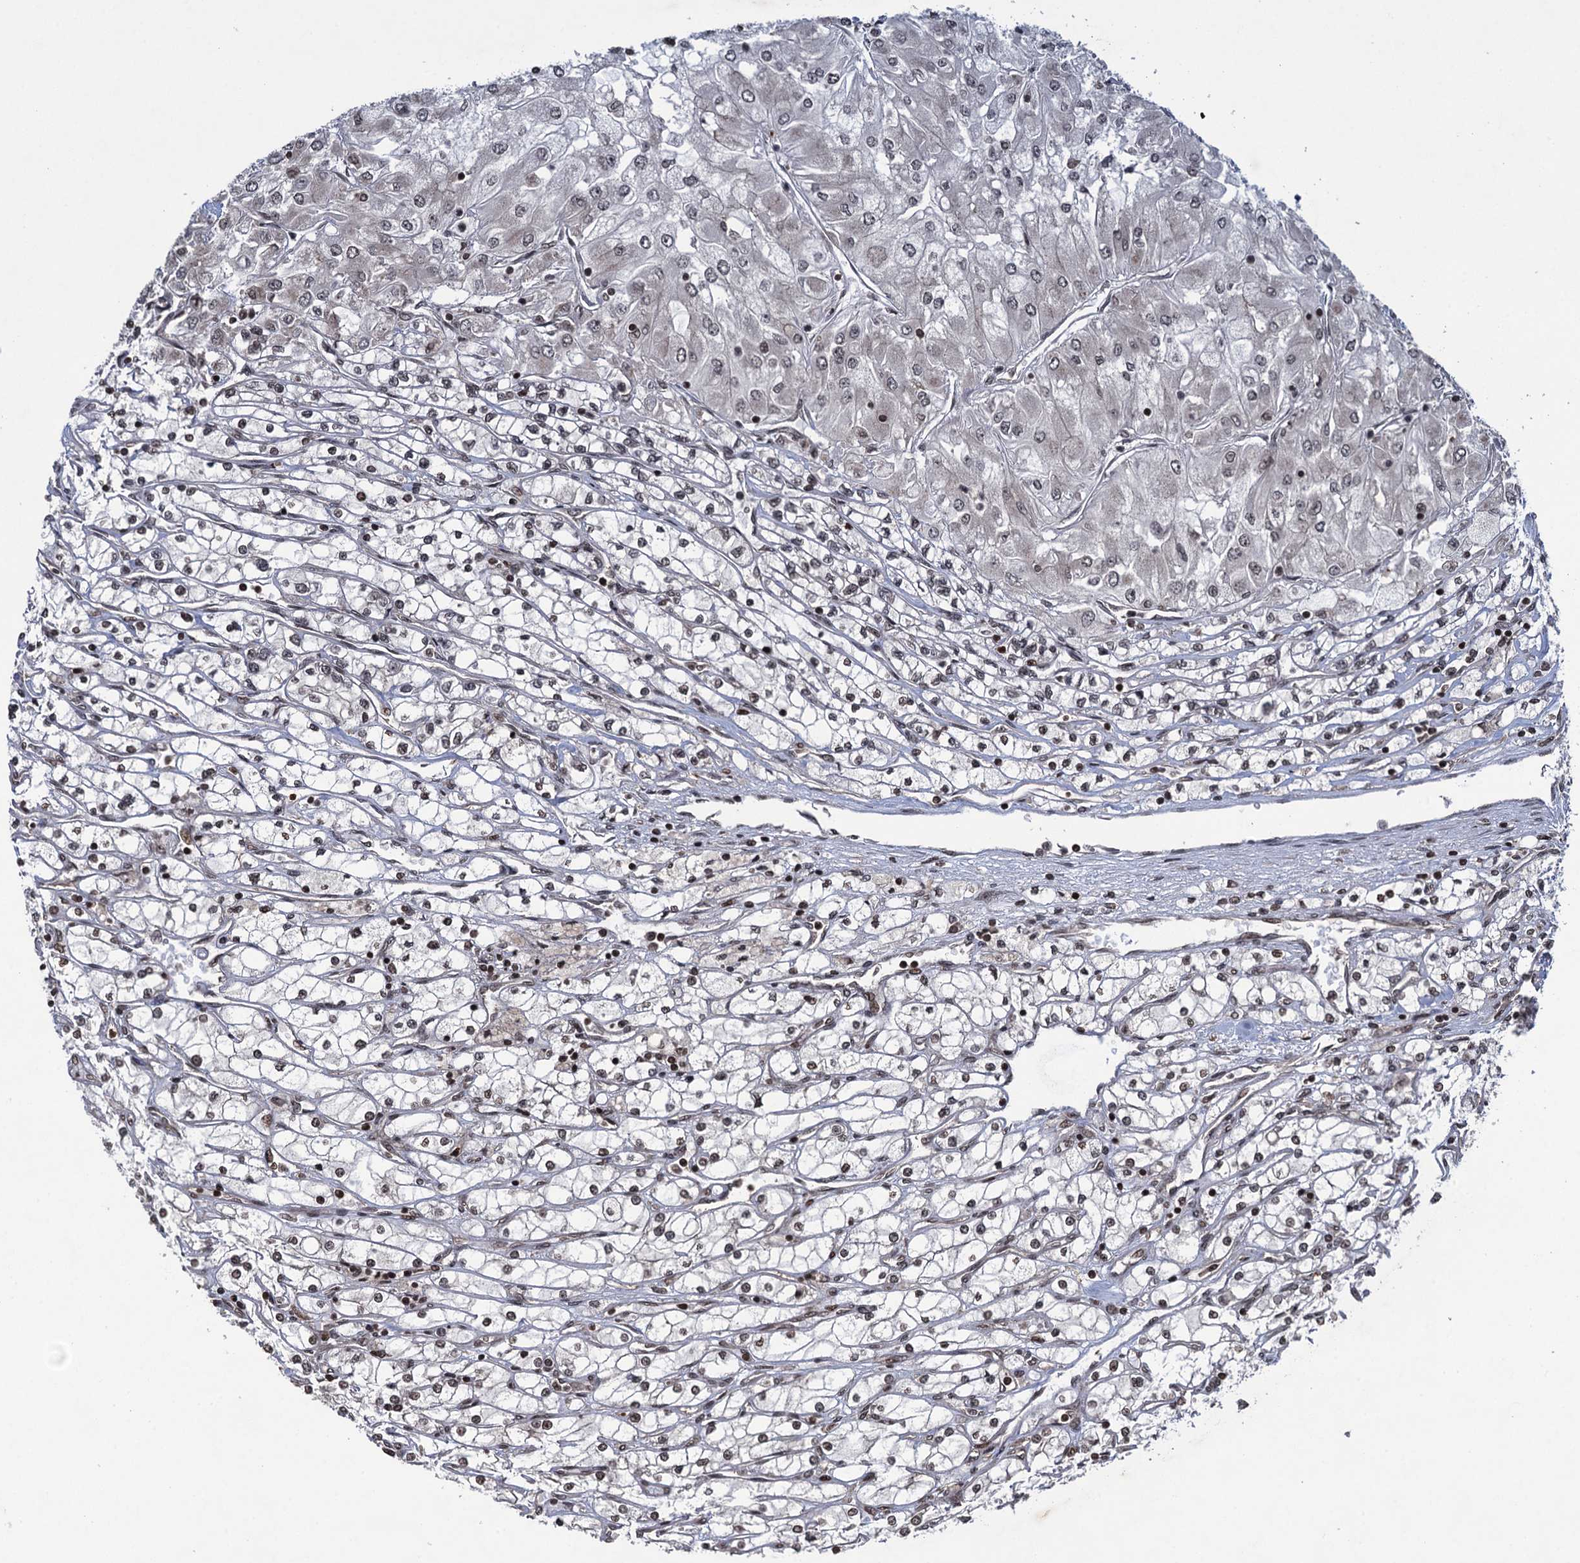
{"staining": {"intensity": "weak", "quantity": ">75%", "location": "nuclear"}, "tissue": "renal cancer", "cell_type": "Tumor cells", "image_type": "cancer", "snomed": [{"axis": "morphology", "description": "Adenocarcinoma, NOS"}, {"axis": "topography", "description": "Kidney"}], "caption": "High-magnification brightfield microscopy of renal cancer (adenocarcinoma) stained with DAB (3,3'-diaminobenzidine) (brown) and counterstained with hematoxylin (blue). tumor cells exhibit weak nuclear staining is appreciated in approximately>75% of cells.", "gene": "ZNF169", "patient": {"sex": "male", "age": 80}}